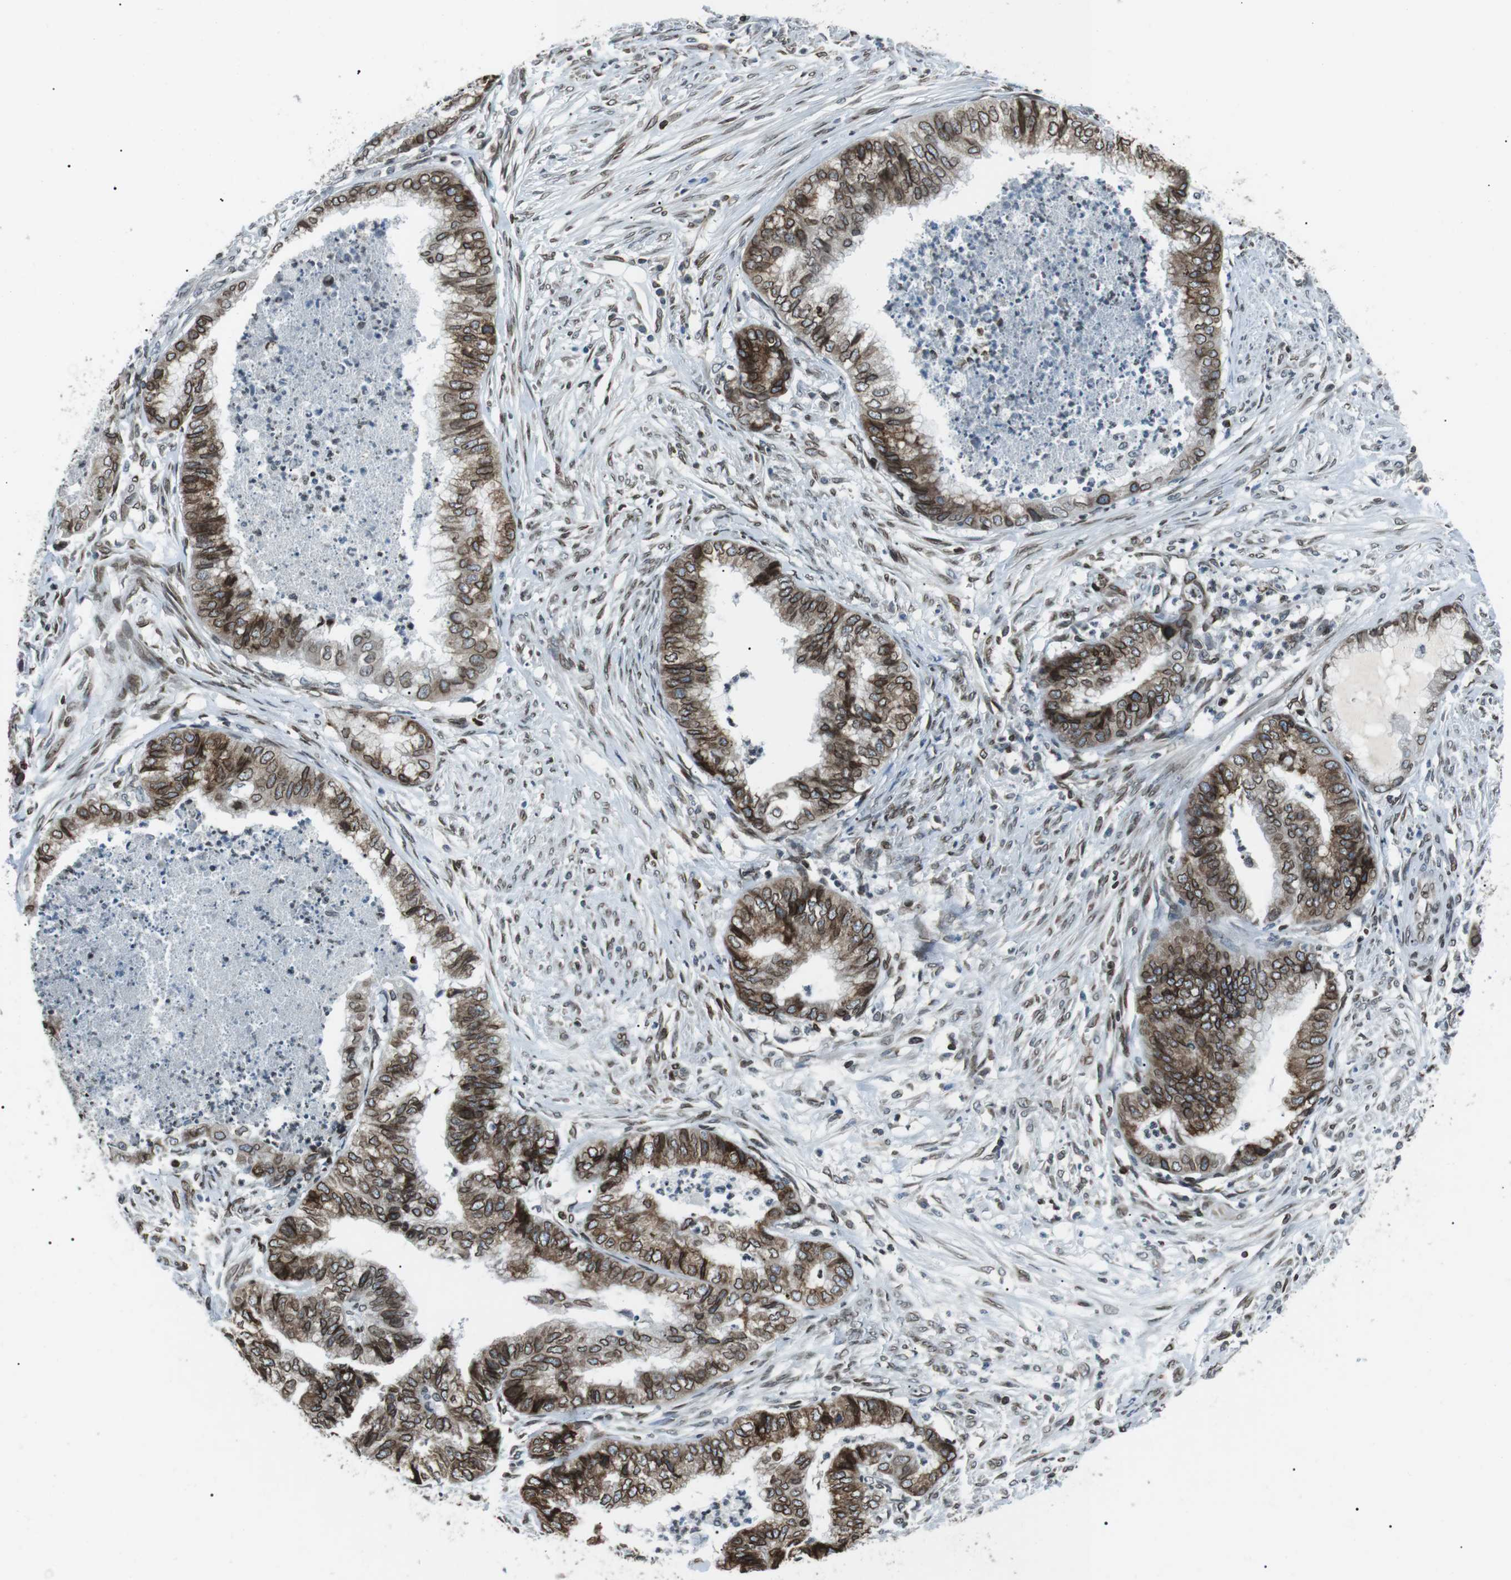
{"staining": {"intensity": "moderate", "quantity": ">75%", "location": "cytoplasmic/membranous,nuclear"}, "tissue": "endometrial cancer", "cell_type": "Tumor cells", "image_type": "cancer", "snomed": [{"axis": "morphology", "description": "Necrosis, NOS"}, {"axis": "morphology", "description": "Adenocarcinoma, NOS"}, {"axis": "topography", "description": "Endometrium"}], "caption": "IHC of human adenocarcinoma (endometrial) demonstrates medium levels of moderate cytoplasmic/membranous and nuclear positivity in about >75% of tumor cells. The staining was performed using DAB, with brown indicating positive protein expression. Nuclei are stained blue with hematoxylin.", "gene": "TMX4", "patient": {"sex": "female", "age": 79}}